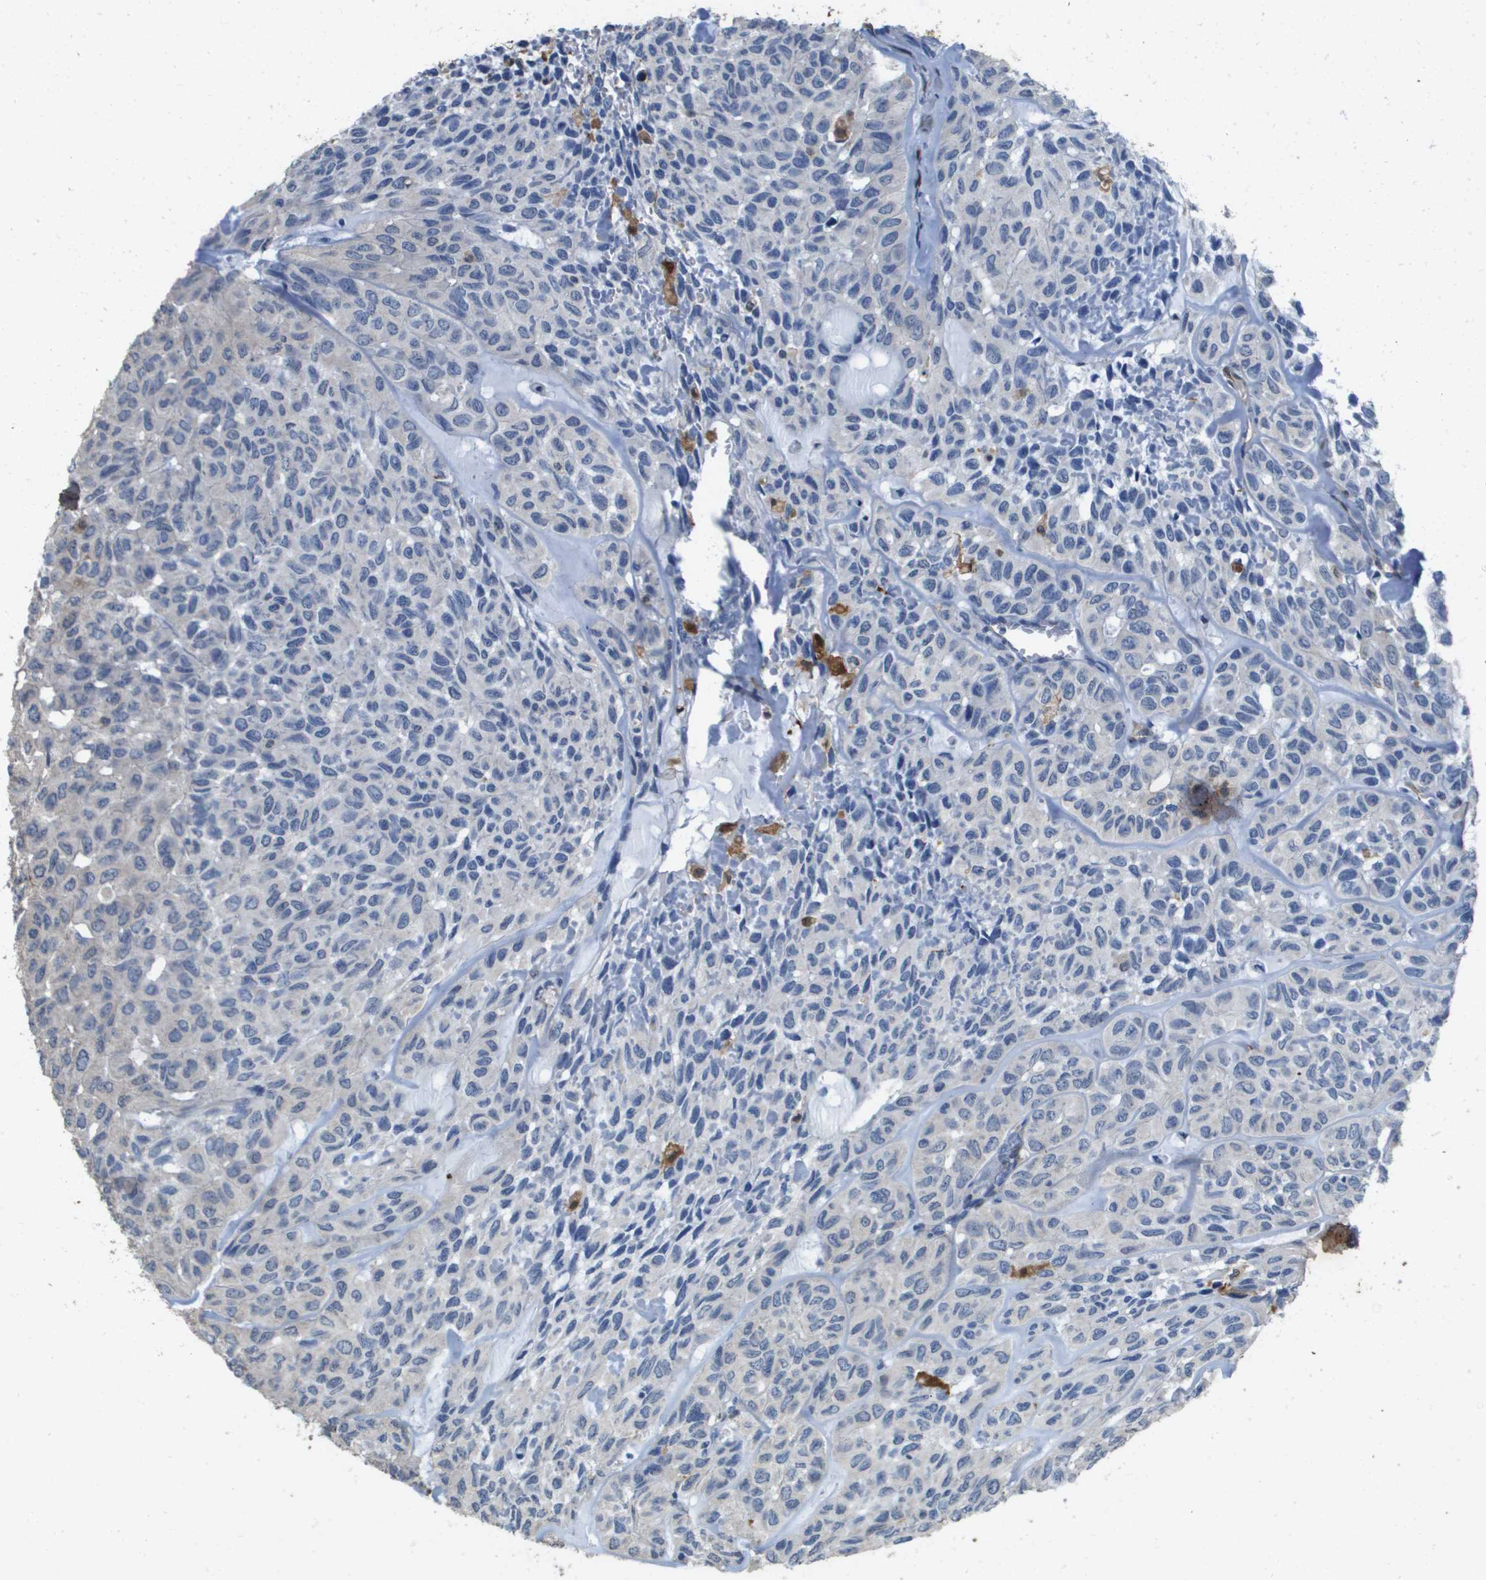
{"staining": {"intensity": "negative", "quantity": "none", "location": "none"}, "tissue": "head and neck cancer", "cell_type": "Tumor cells", "image_type": "cancer", "snomed": [{"axis": "morphology", "description": "Adenocarcinoma, NOS"}, {"axis": "topography", "description": "Salivary gland, NOS"}, {"axis": "topography", "description": "Head-Neck"}], "caption": "This is an immunohistochemistry image of human head and neck cancer (adenocarcinoma). There is no positivity in tumor cells.", "gene": "FABP5", "patient": {"sex": "female", "age": 76}}